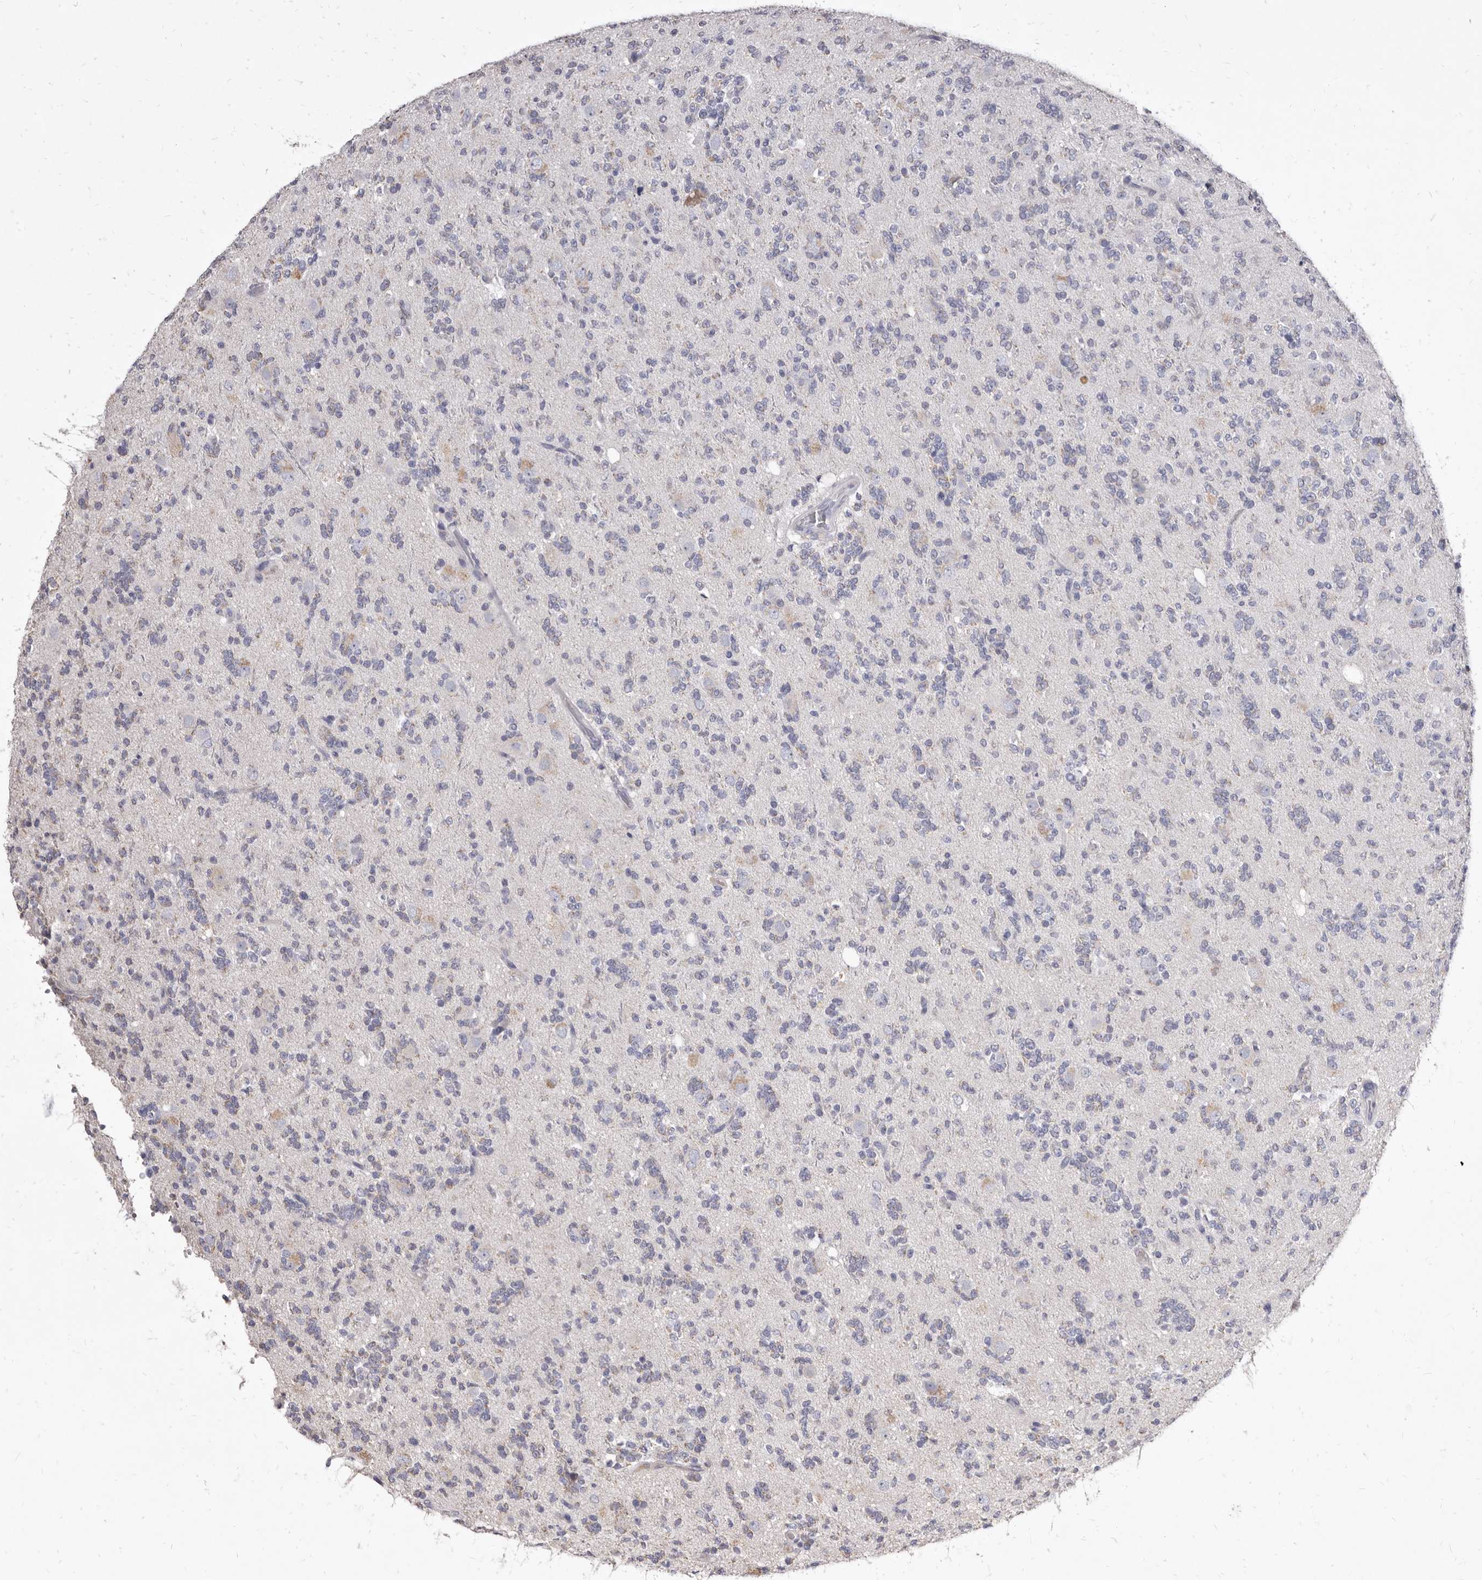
{"staining": {"intensity": "negative", "quantity": "none", "location": "none"}, "tissue": "glioma", "cell_type": "Tumor cells", "image_type": "cancer", "snomed": [{"axis": "morphology", "description": "Glioma, malignant, High grade"}, {"axis": "topography", "description": "Brain"}], "caption": "A high-resolution photomicrograph shows immunohistochemistry staining of glioma, which demonstrates no significant positivity in tumor cells.", "gene": "CYP2E1", "patient": {"sex": "female", "age": 62}}